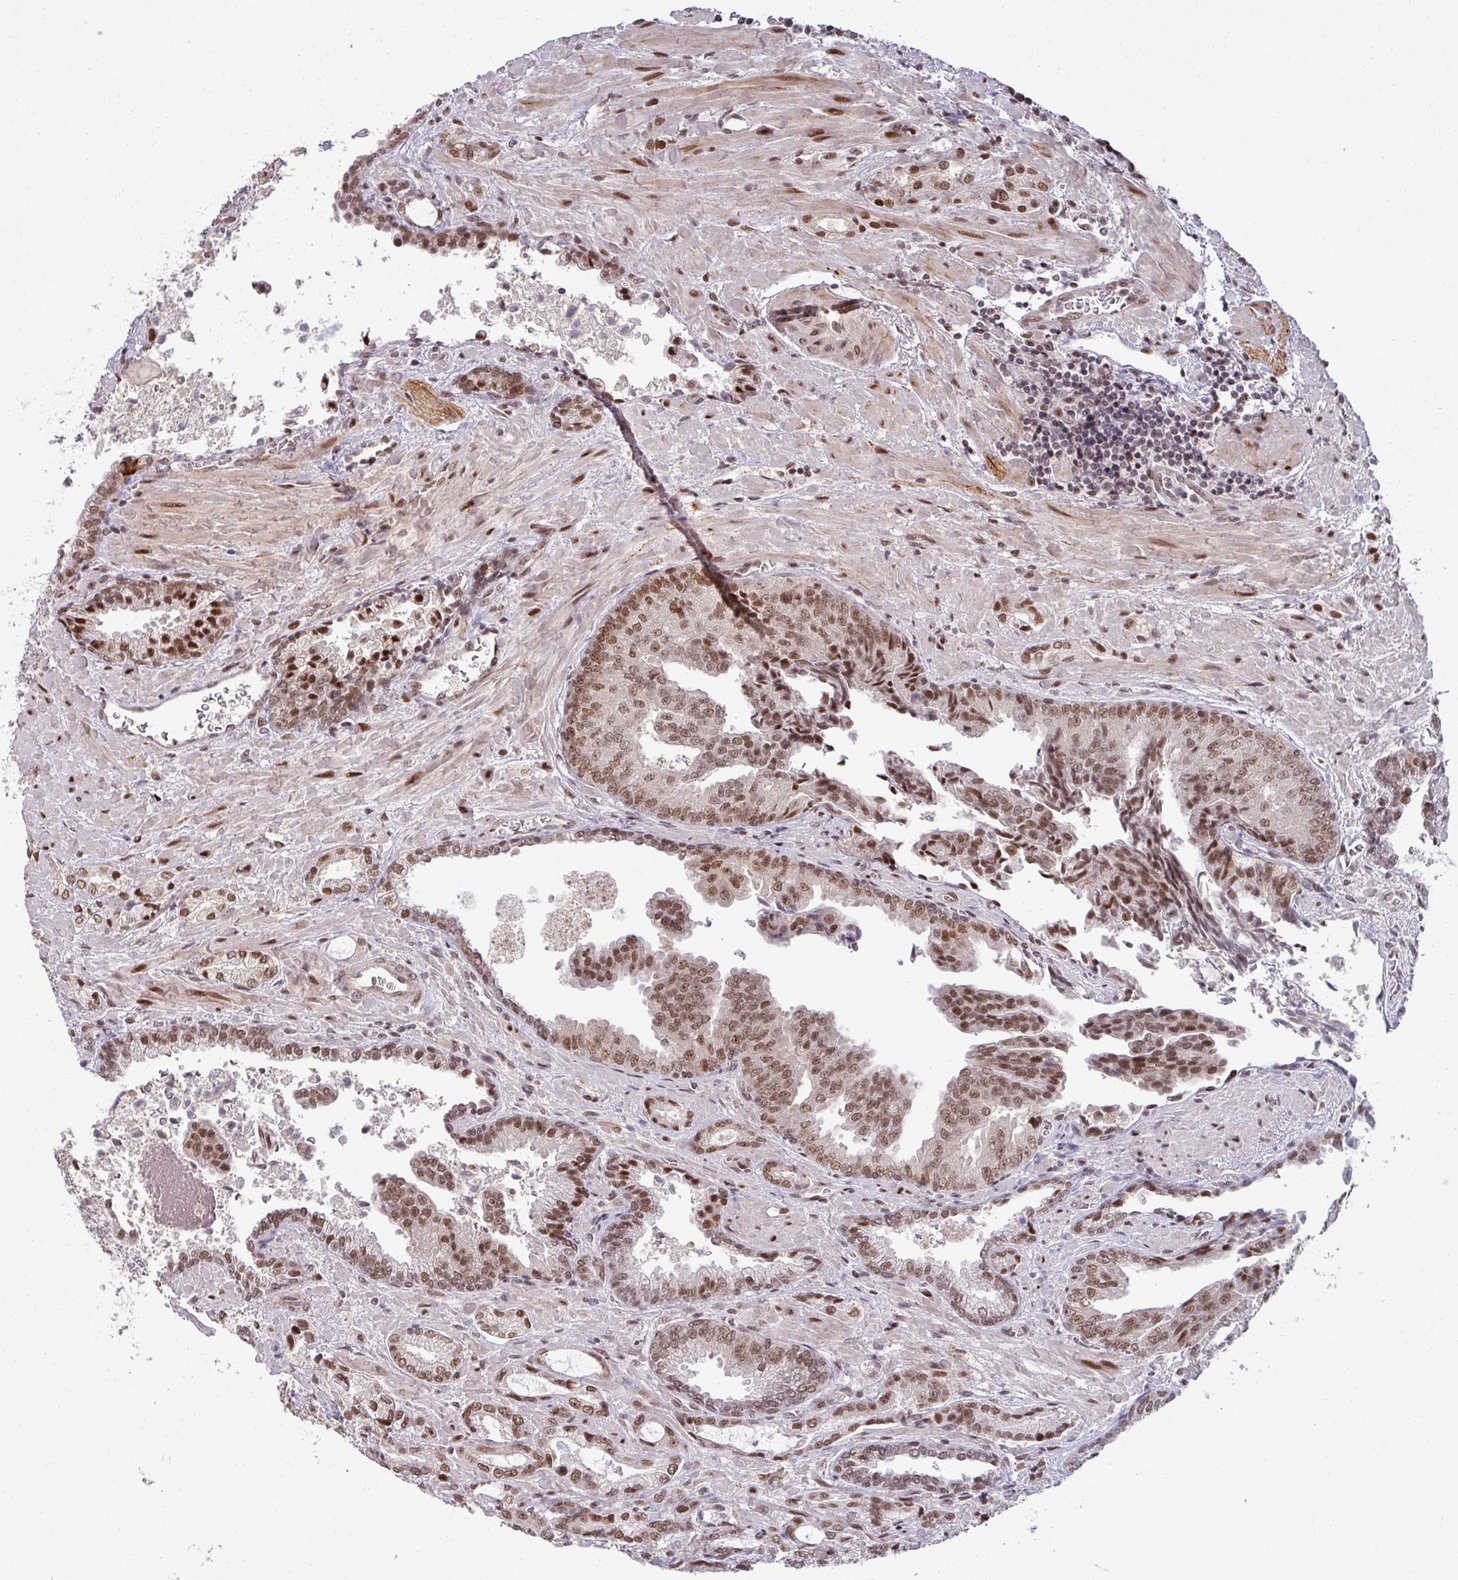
{"staining": {"intensity": "moderate", "quantity": ">75%", "location": "nuclear"}, "tissue": "prostate cancer", "cell_type": "Tumor cells", "image_type": "cancer", "snomed": [{"axis": "morphology", "description": "Adenocarcinoma, High grade"}, {"axis": "topography", "description": "Prostate"}], "caption": "Adenocarcinoma (high-grade) (prostate) tissue exhibits moderate nuclear staining in approximately >75% of tumor cells", "gene": "PTPN20", "patient": {"sex": "male", "age": 68}}